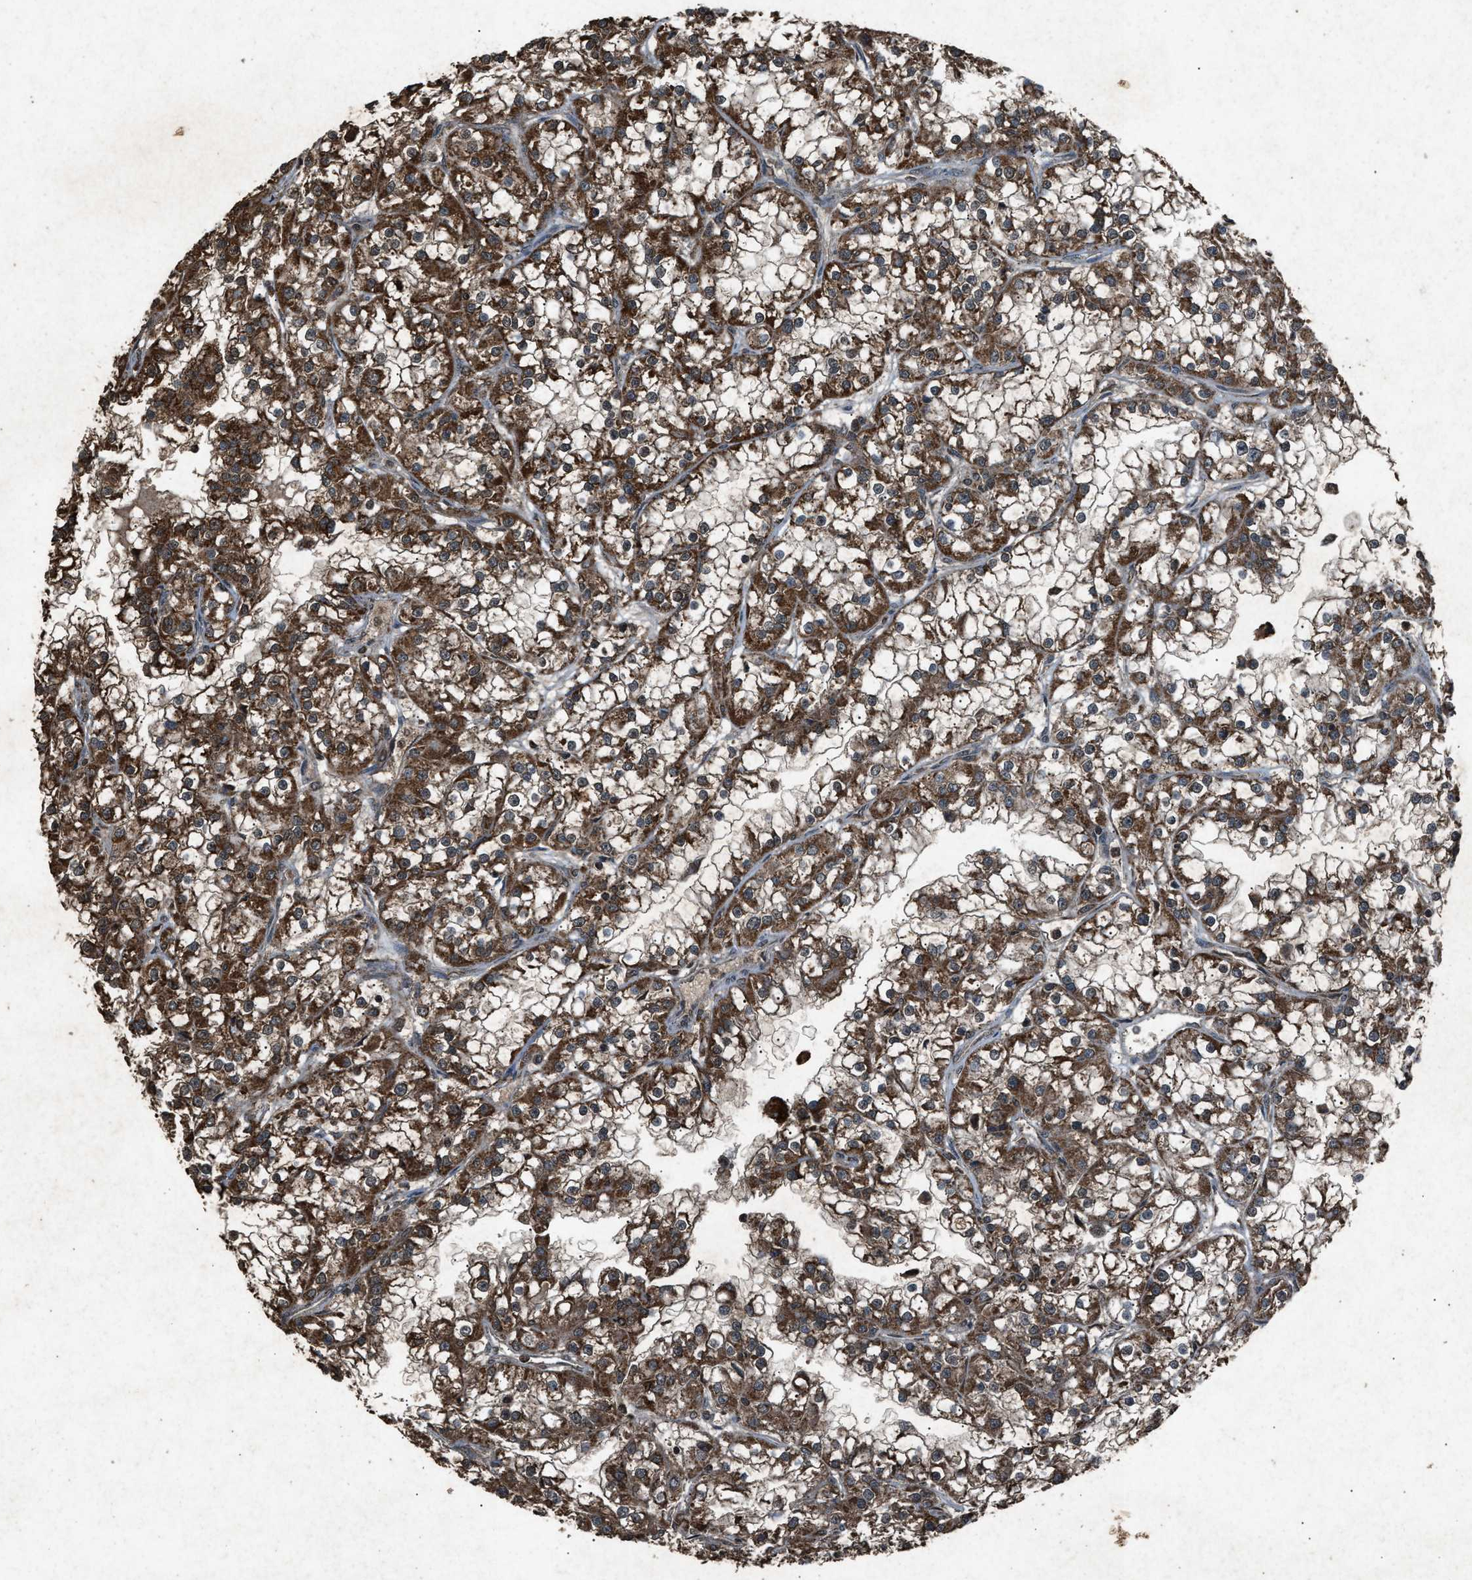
{"staining": {"intensity": "moderate", "quantity": ">75%", "location": "cytoplasmic/membranous"}, "tissue": "renal cancer", "cell_type": "Tumor cells", "image_type": "cancer", "snomed": [{"axis": "morphology", "description": "Adenocarcinoma, NOS"}, {"axis": "topography", "description": "Kidney"}], "caption": "This is a photomicrograph of IHC staining of renal cancer (adenocarcinoma), which shows moderate positivity in the cytoplasmic/membranous of tumor cells.", "gene": "OAS1", "patient": {"sex": "female", "age": 52}}